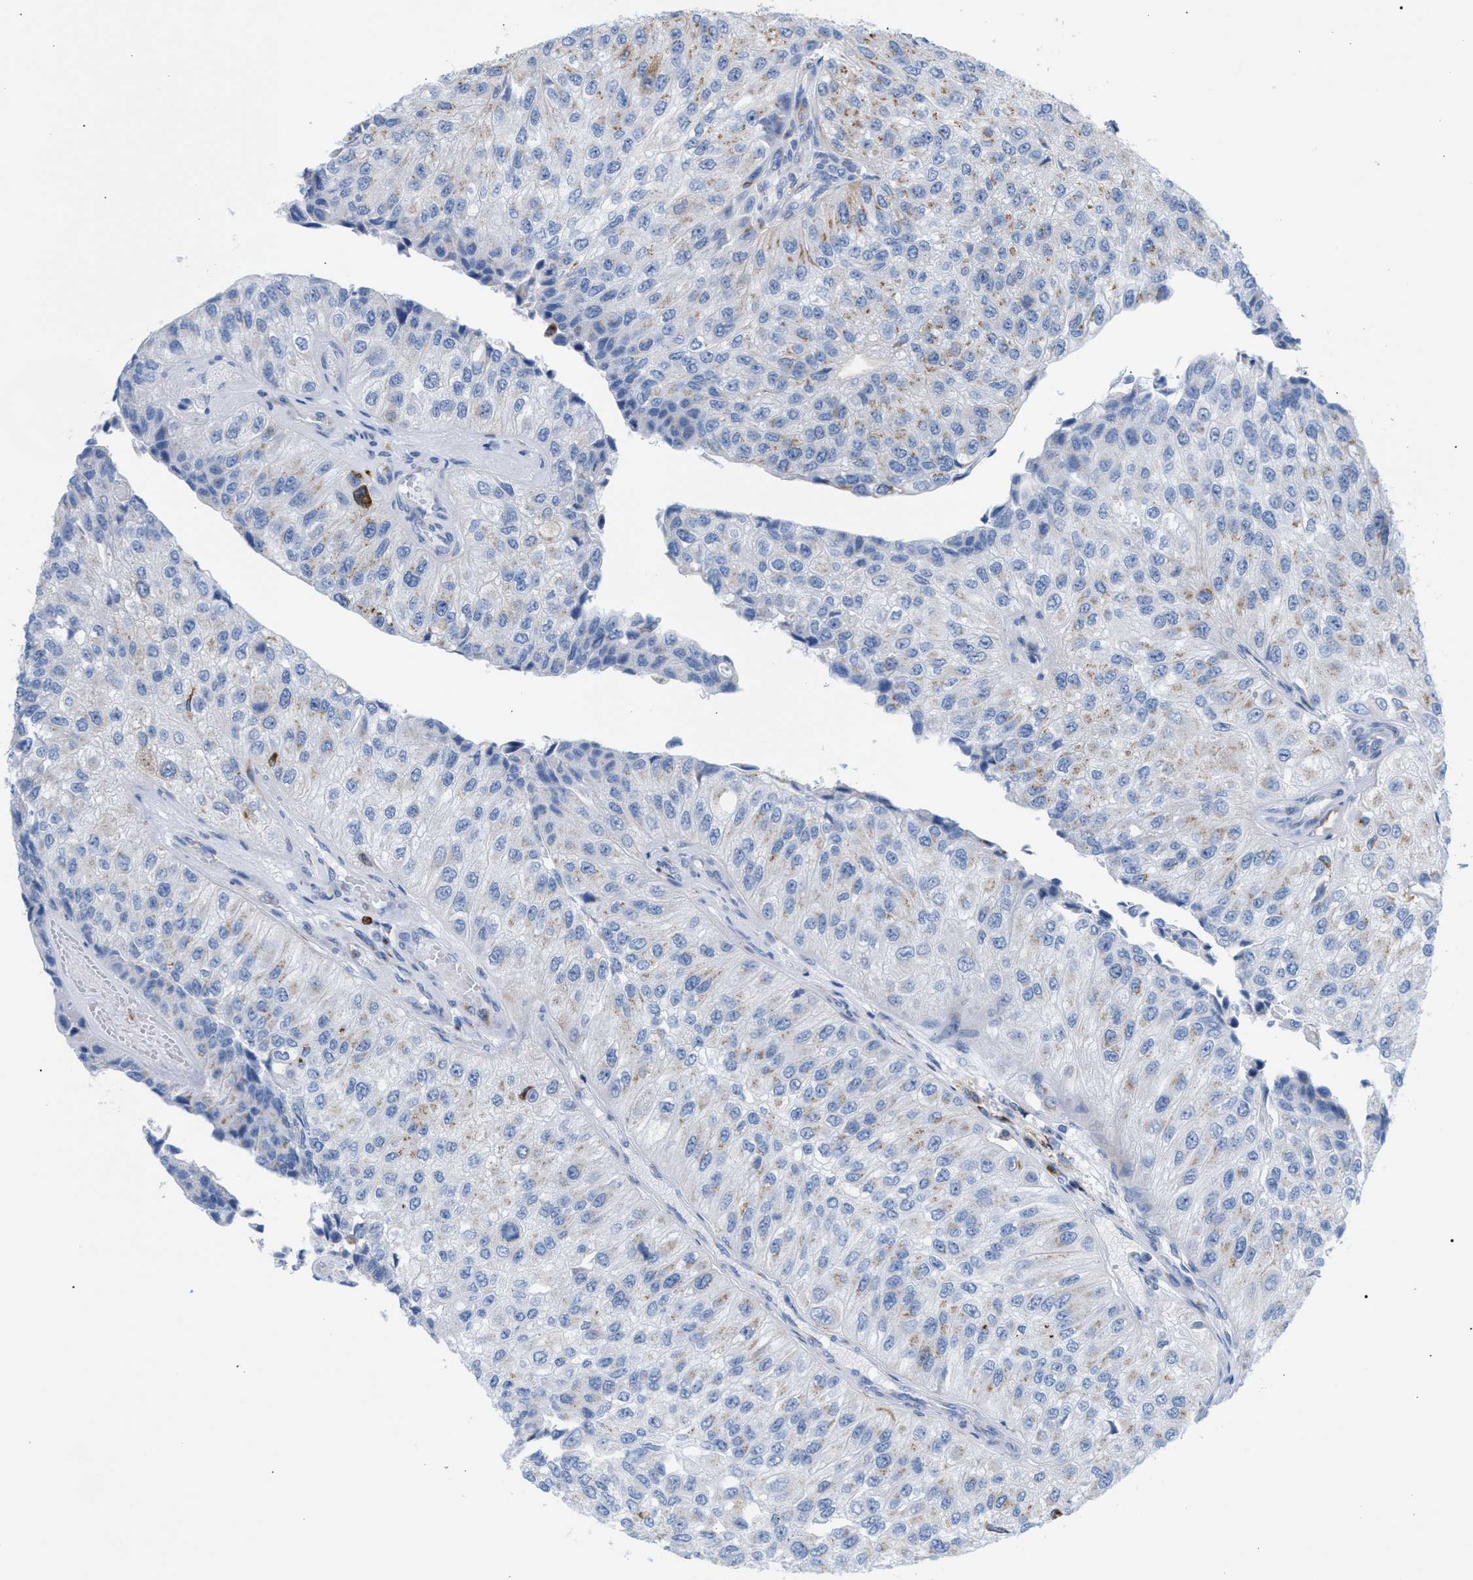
{"staining": {"intensity": "negative", "quantity": "none", "location": "none"}, "tissue": "urothelial cancer", "cell_type": "Tumor cells", "image_type": "cancer", "snomed": [{"axis": "morphology", "description": "Urothelial carcinoma, High grade"}, {"axis": "topography", "description": "Kidney"}, {"axis": "topography", "description": "Urinary bladder"}], "caption": "This histopathology image is of urothelial carcinoma (high-grade) stained with immunohistochemistry to label a protein in brown with the nuclei are counter-stained blue. There is no expression in tumor cells.", "gene": "TACC3", "patient": {"sex": "male", "age": 77}}